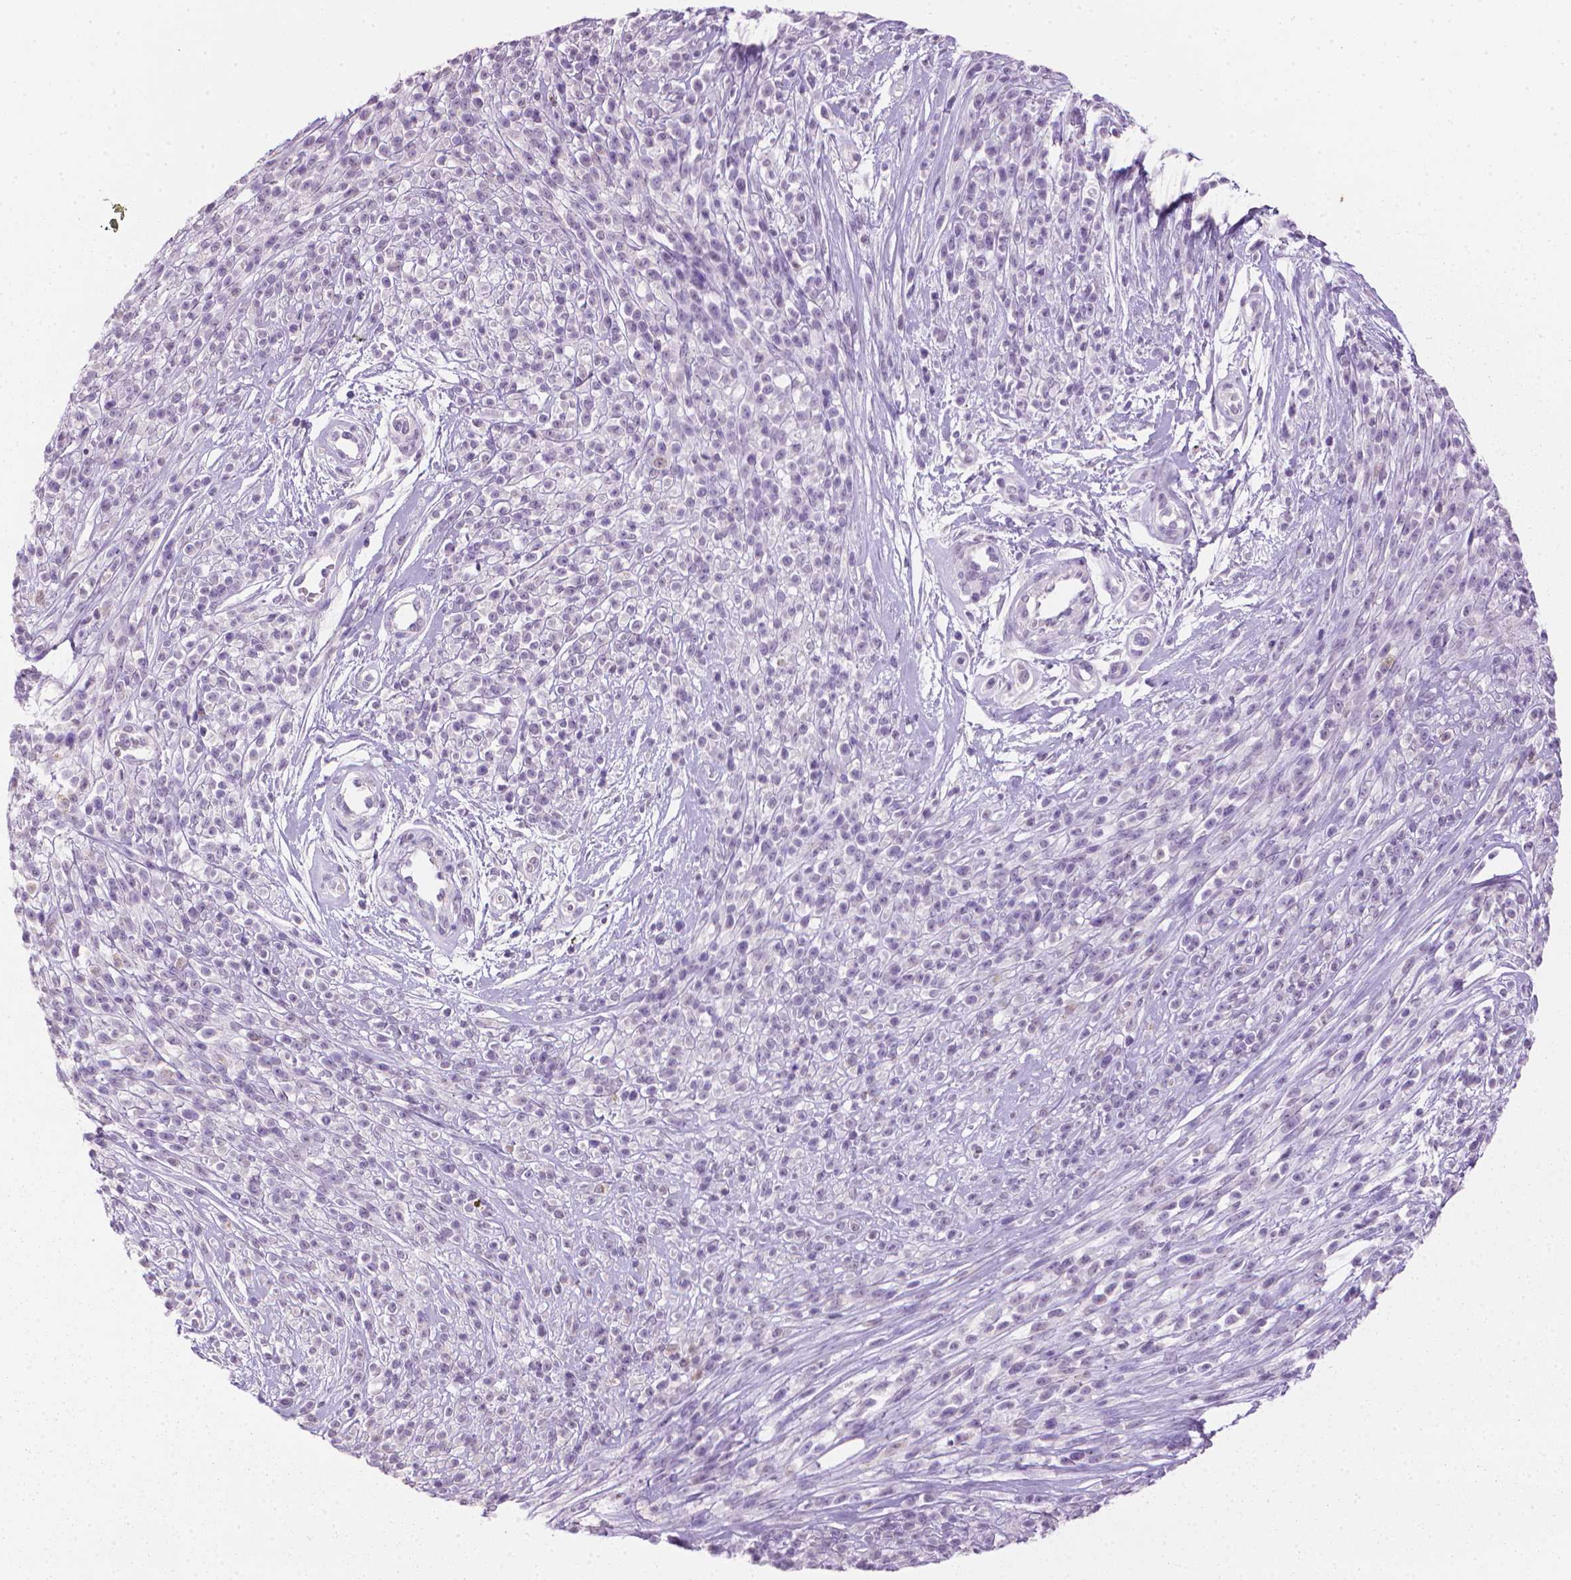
{"staining": {"intensity": "negative", "quantity": "none", "location": "none"}, "tissue": "melanoma", "cell_type": "Tumor cells", "image_type": "cancer", "snomed": [{"axis": "morphology", "description": "Malignant melanoma, NOS"}, {"axis": "topography", "description": "Skin"}, {"axis": "topography", "description": "Skin of trunk"}], "caption": "High magnification brightfield microscopy of malignant melanoma stained with DAB (brown) and counterstained with hematoxylin (blue): tumor cells show no significant expression. (Brightfield microscopy of DAB (3,3'-diaminobenzidine) immunohistochemistry at high magnification).", "gene": "MLANA", "patient": {"sex": "male", "age": 74}}